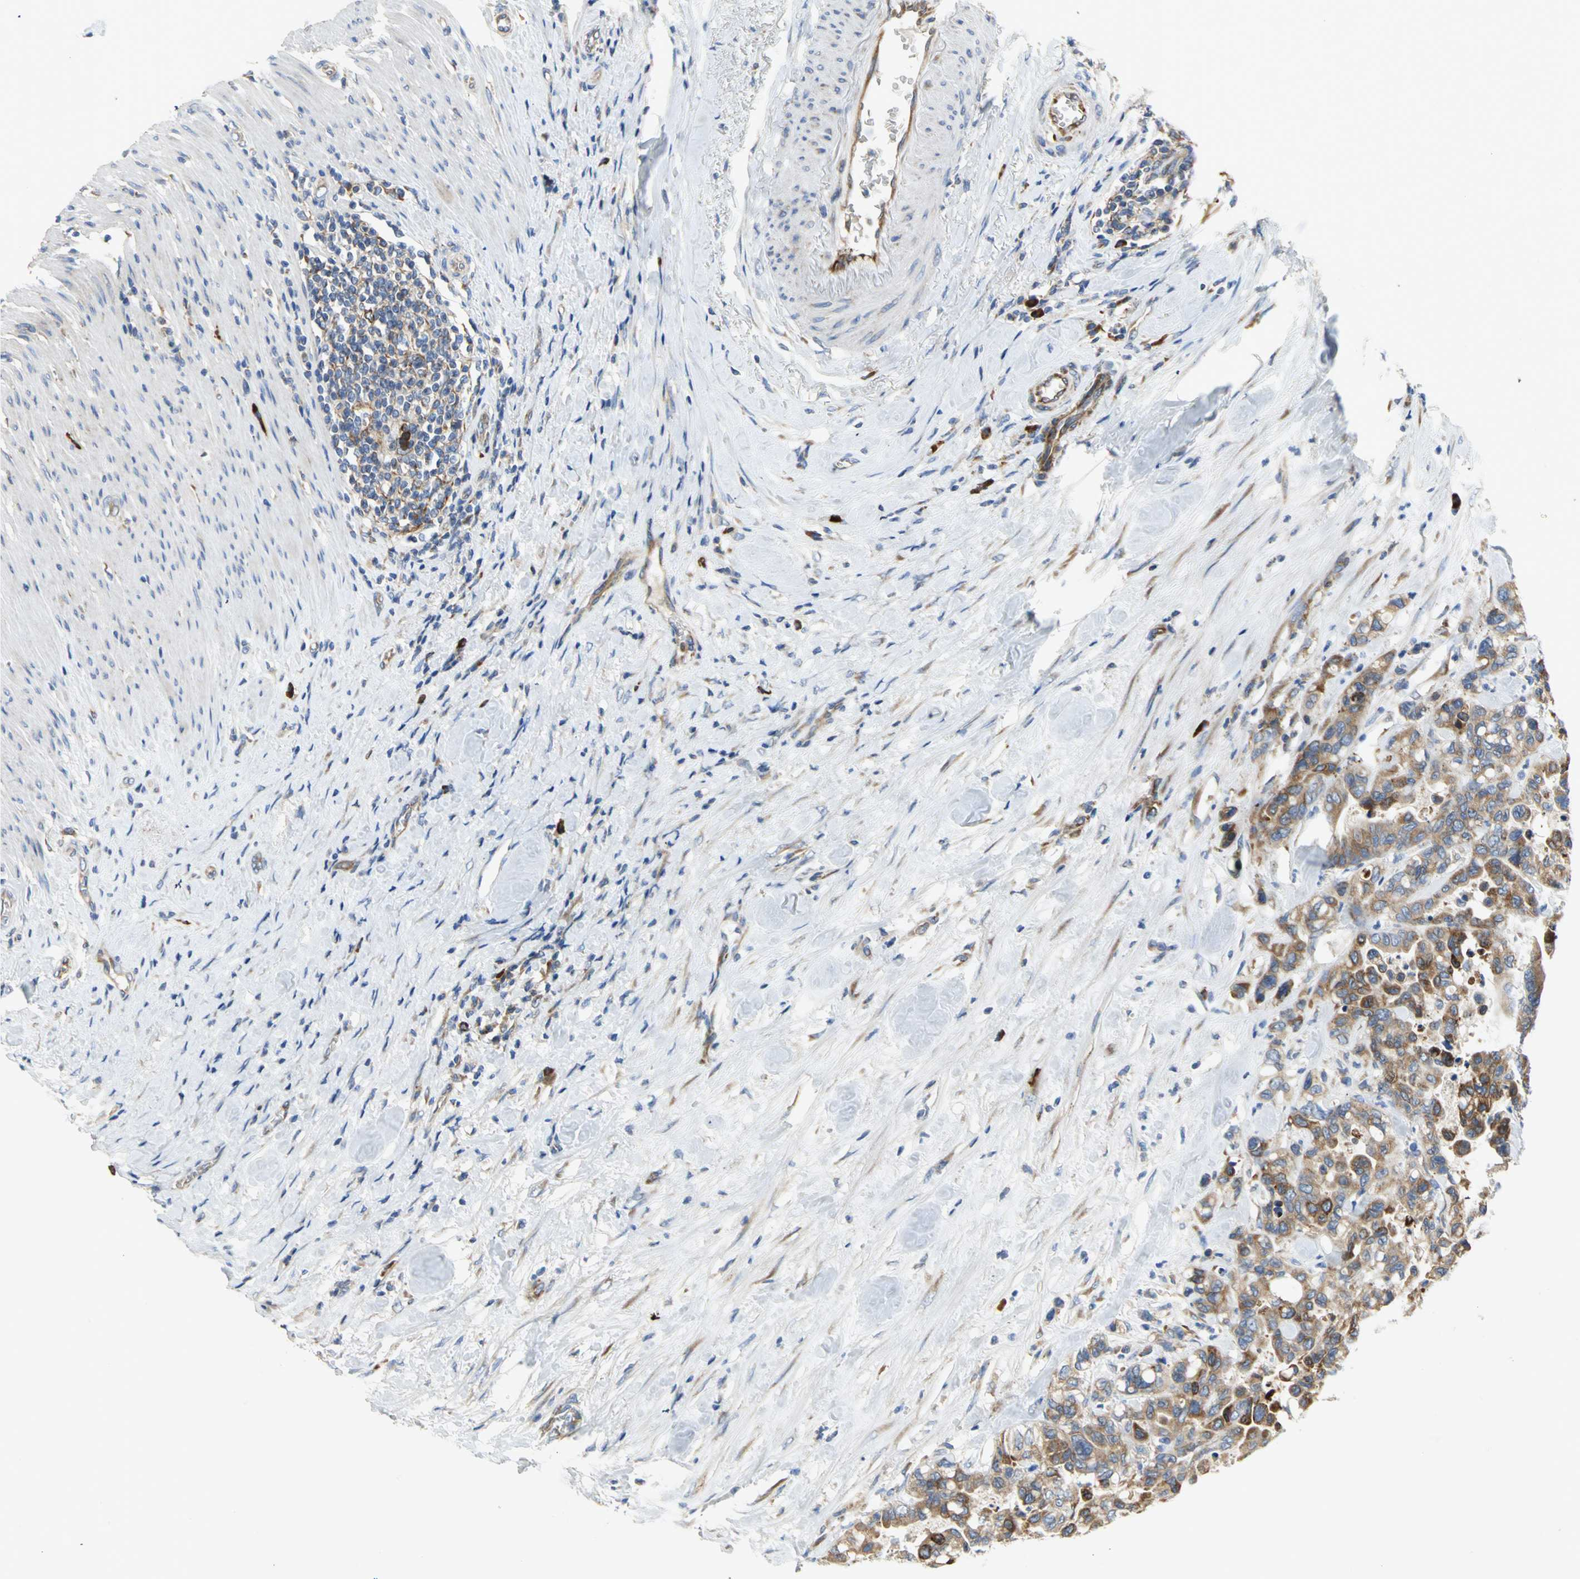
{"staining": {"intensity": "moderate", "quantity": ">75%", "location": "cytoplasmic/membranous"}, "tissue": "colorectal cancer", "cell_type": "Tumor cells", "image_type": "cancer", "snomed": [{"axis": "morphology", "description": "Adenocarcinoma, NOS"}, {"axis": "topography", "description": "Colon"}], "caption": "Adenocarcinoma (colorectal) stained with a brown dye reveals moderate cytoplasmic/membranous positive positivity in about >75% of tumor cells.", "gene": "TULP4", "patient": {"sex": "male", "age": 82}}